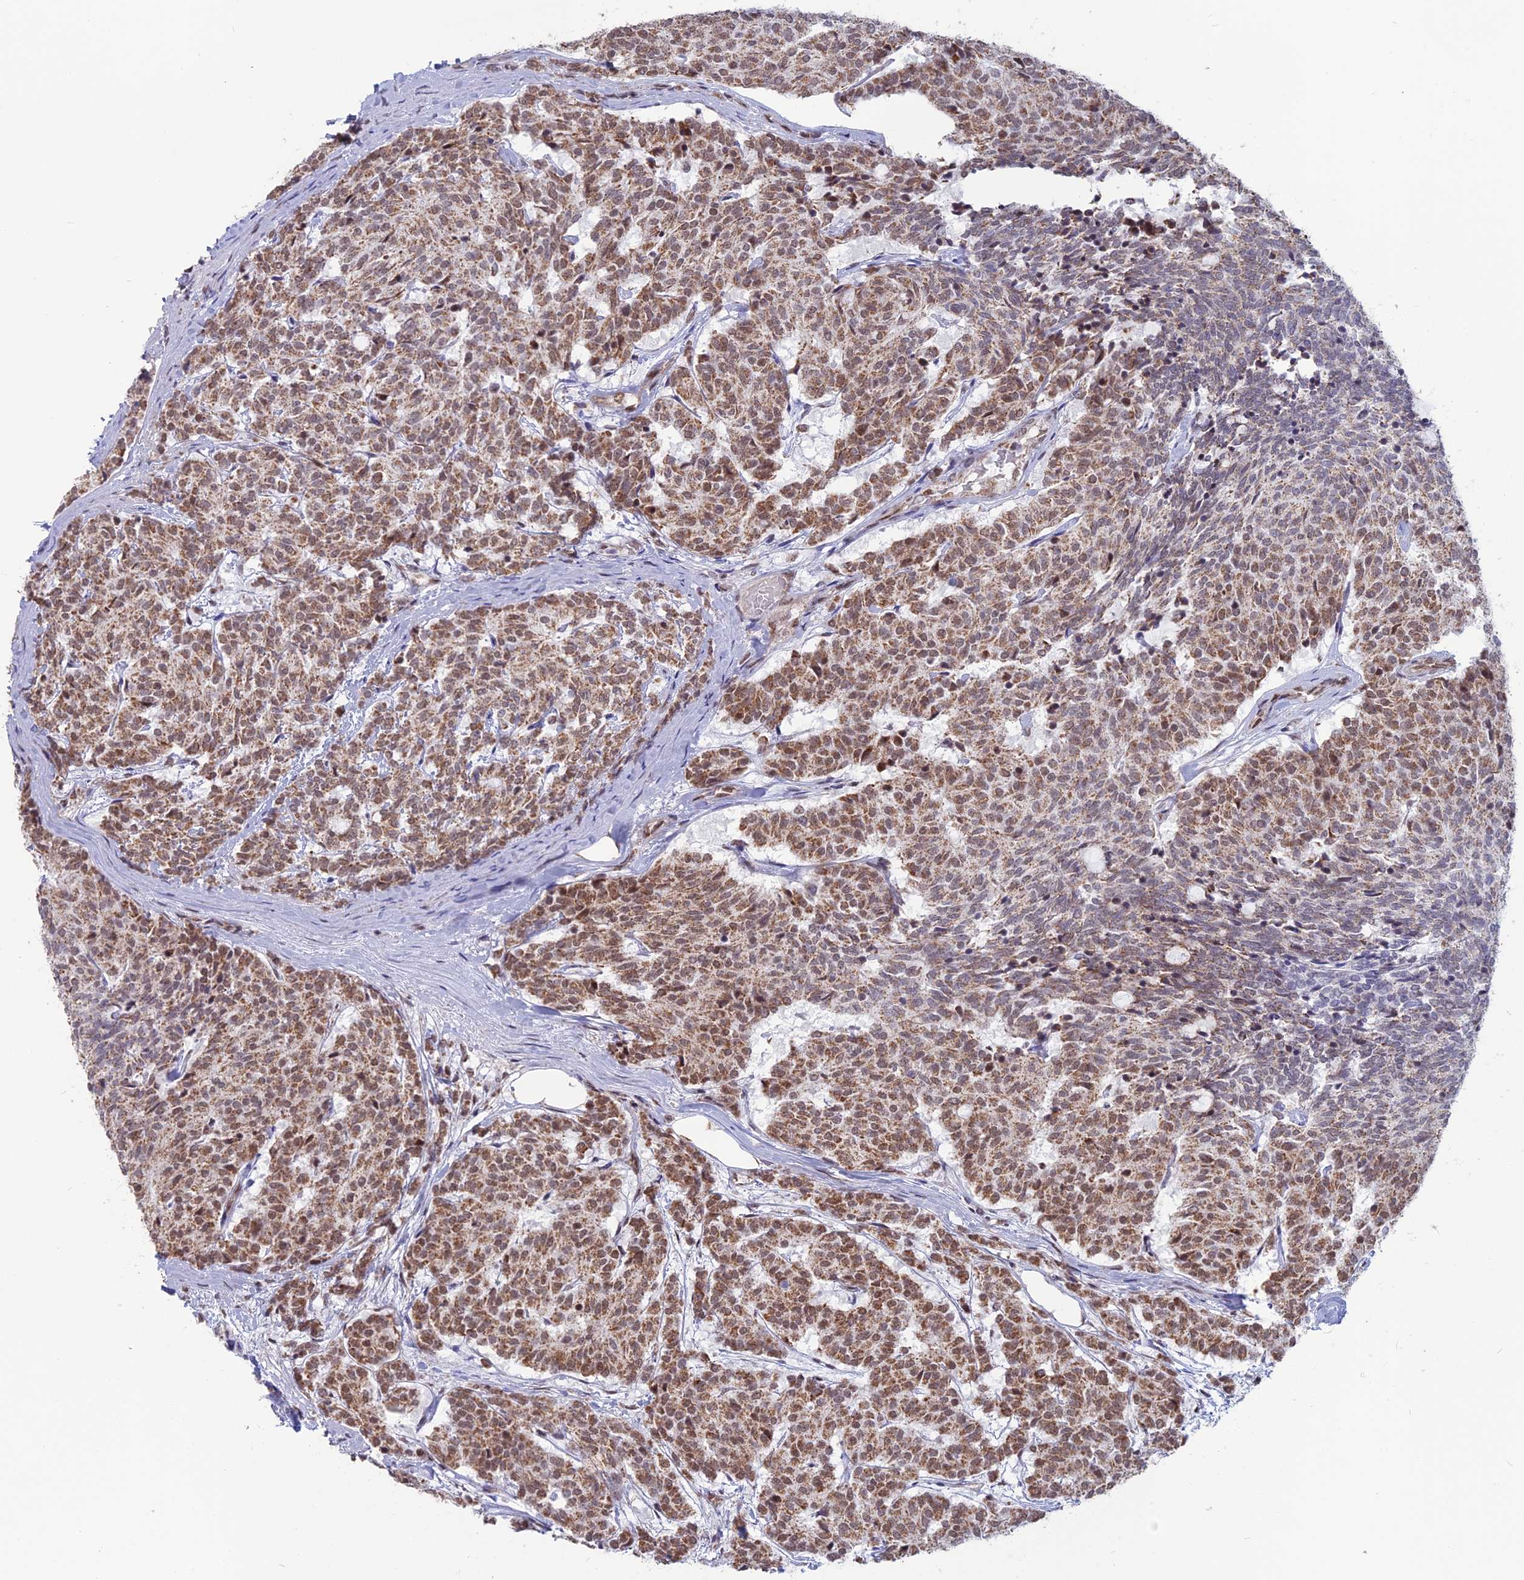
{"staining": {"intensity": "moderate", "quantity": ">75%", "location": "cytoplasmic/membranous,nuclear"}, "tissue": "carcinoid", "cell_type": "Tumor cells", "image_type": "cancer", "snomed": [{"axis": "morphology", "description": "Carcinoid, malignant, NOS"}, {"axis": "topography", "description": "Pancreas"}], "caption": "Immunohistochemical staining of human carcinoid displays medium levels of moderate cytoplasmic/membranous and nuclear protein expression in about >75% of tumor cells.", "gene": "ARHGAP40", "patient": {"sex": "female", "age": 54}}